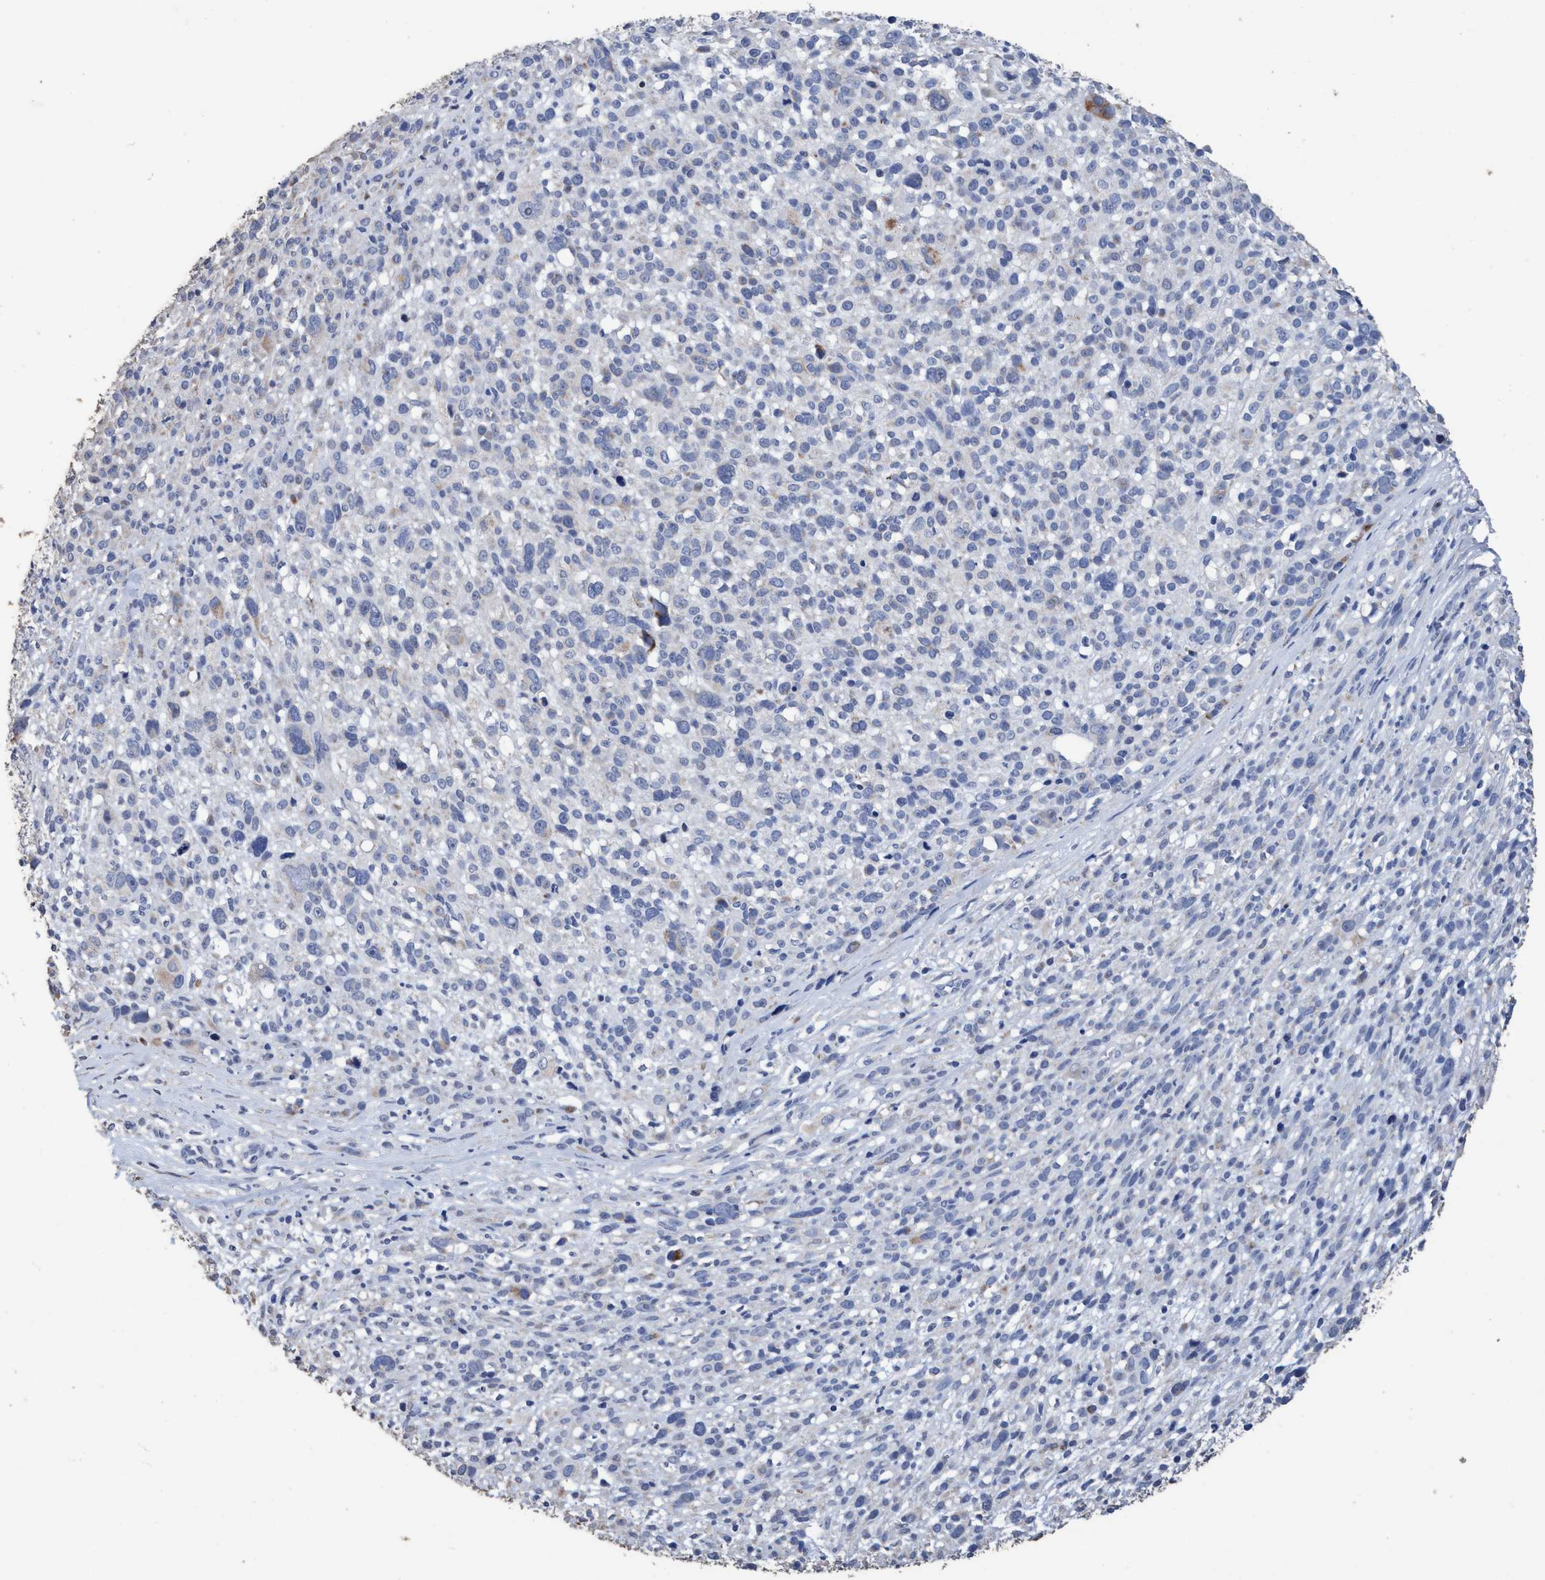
{"staining": {"intensity": "negative", "quantity": "none", "location": "none"}, "tissue": "melanoma", "cell_type": "Tumor cells", "image_type": "cancer", "snomed": [{"axis": "morphology", "description": "Malignant melanoma, NOS"}, {"axis": "topography", "description": "Skin"}], "caption": "Human melanoma stained for a protein using immunohistochemistry (IHC) displays no staining in tumor cells.", "gene": "RSAD1", "patient": {"sex": "female", "age": 55}}